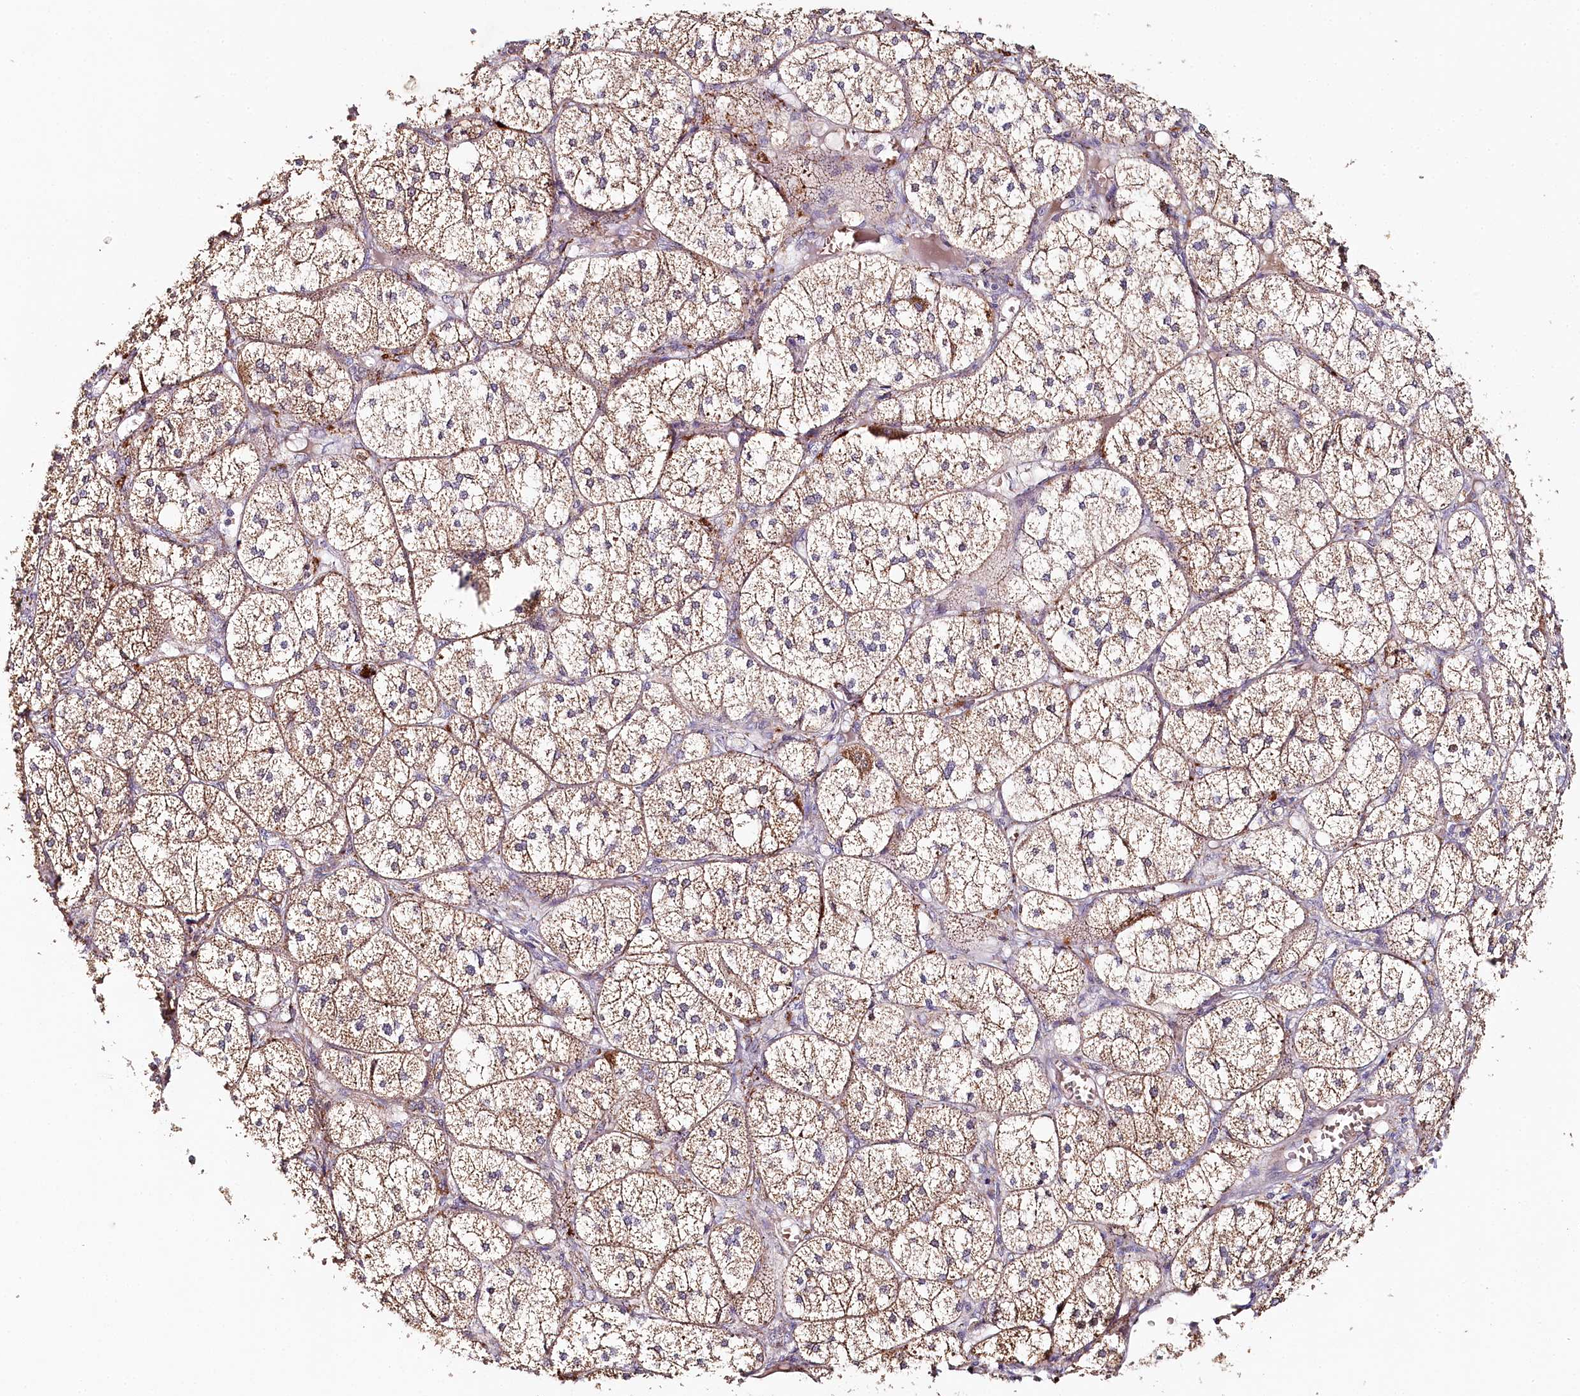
{"staining": {"intensity": "moderate", "quantity": ">75%", "location": "cytoplasmic/membranous"}, "tissue": "adrenal gland", "cell_type": "Glandular cells", "image_type": "normal", "snomed": [{"axis": "morphology", "description": "Normal tissue, NOS"}, {"axis": "topography", "description": "Adrenal gland"}], "caption": "A brown stain labels moderate cytoplasmic/membranous staining of a protein in glandular cells of normal adrenal gland. (DAB IHC, brown staining for protein, blue staining for nuclei).", "gene": "MMP25", "patient": {"sex": "female", "age": 61}}